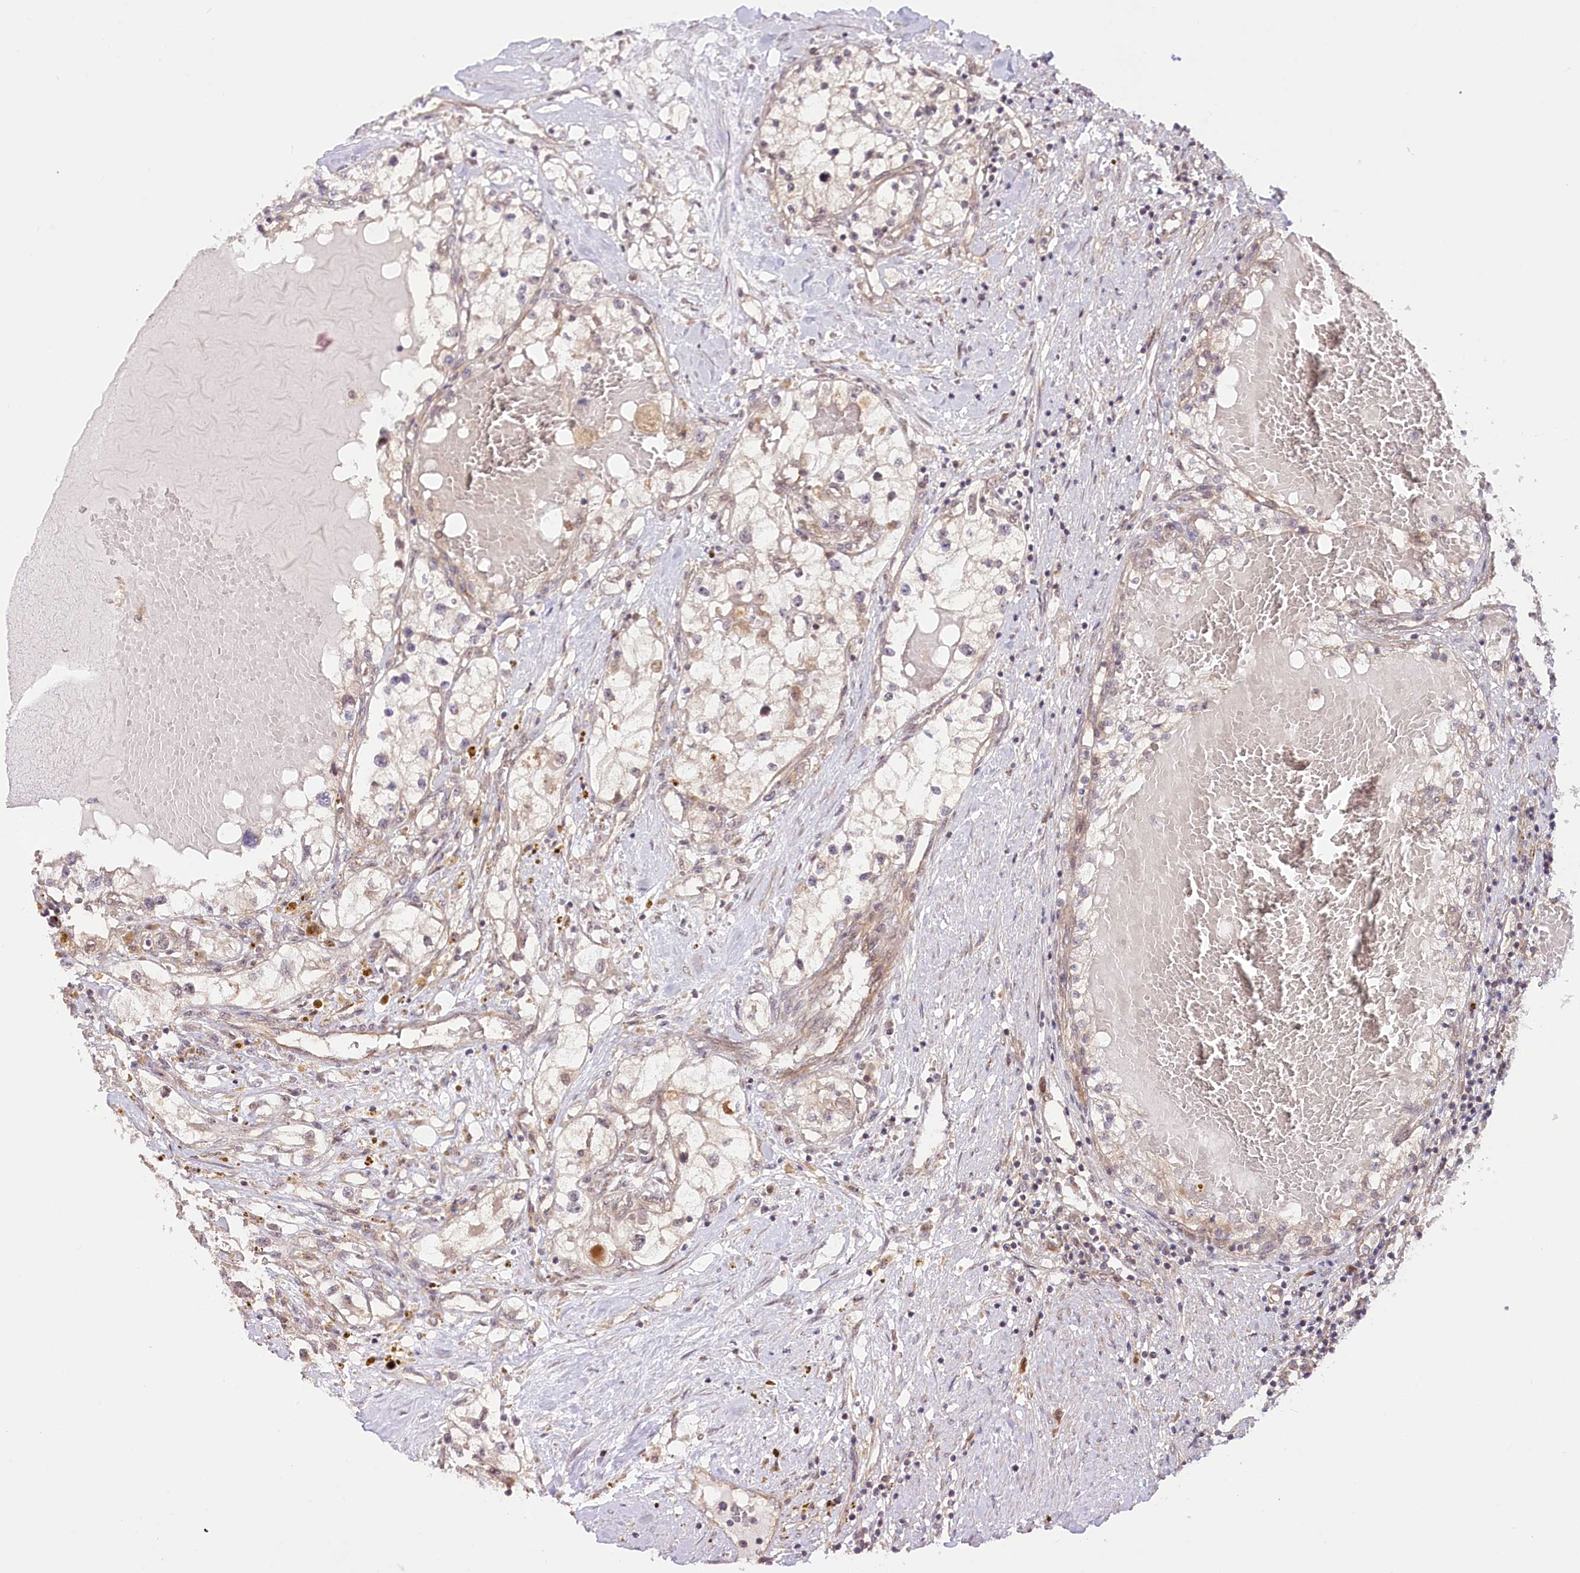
{"staining": {"intensity": "negative", "quantity": "none", "location": "none"}, "tissue": "renal cancer", "cell_type": "Tumor cells", "image_type": "cancer", "snomed": [{"axis": "morphology", "description": "Normal tissue, NOS"}, {"axis": "morphology", "description": "Adenocarcinoma, NOS"}, {"axis": "topography", "description": "Kidney"}], "caption": "A photomicrograph of human renal cancer (adenocarcinoma) is negative for staining in tumor cells.", "gene": "CEP70", "patient": {"sex": "male", "age": 68}}